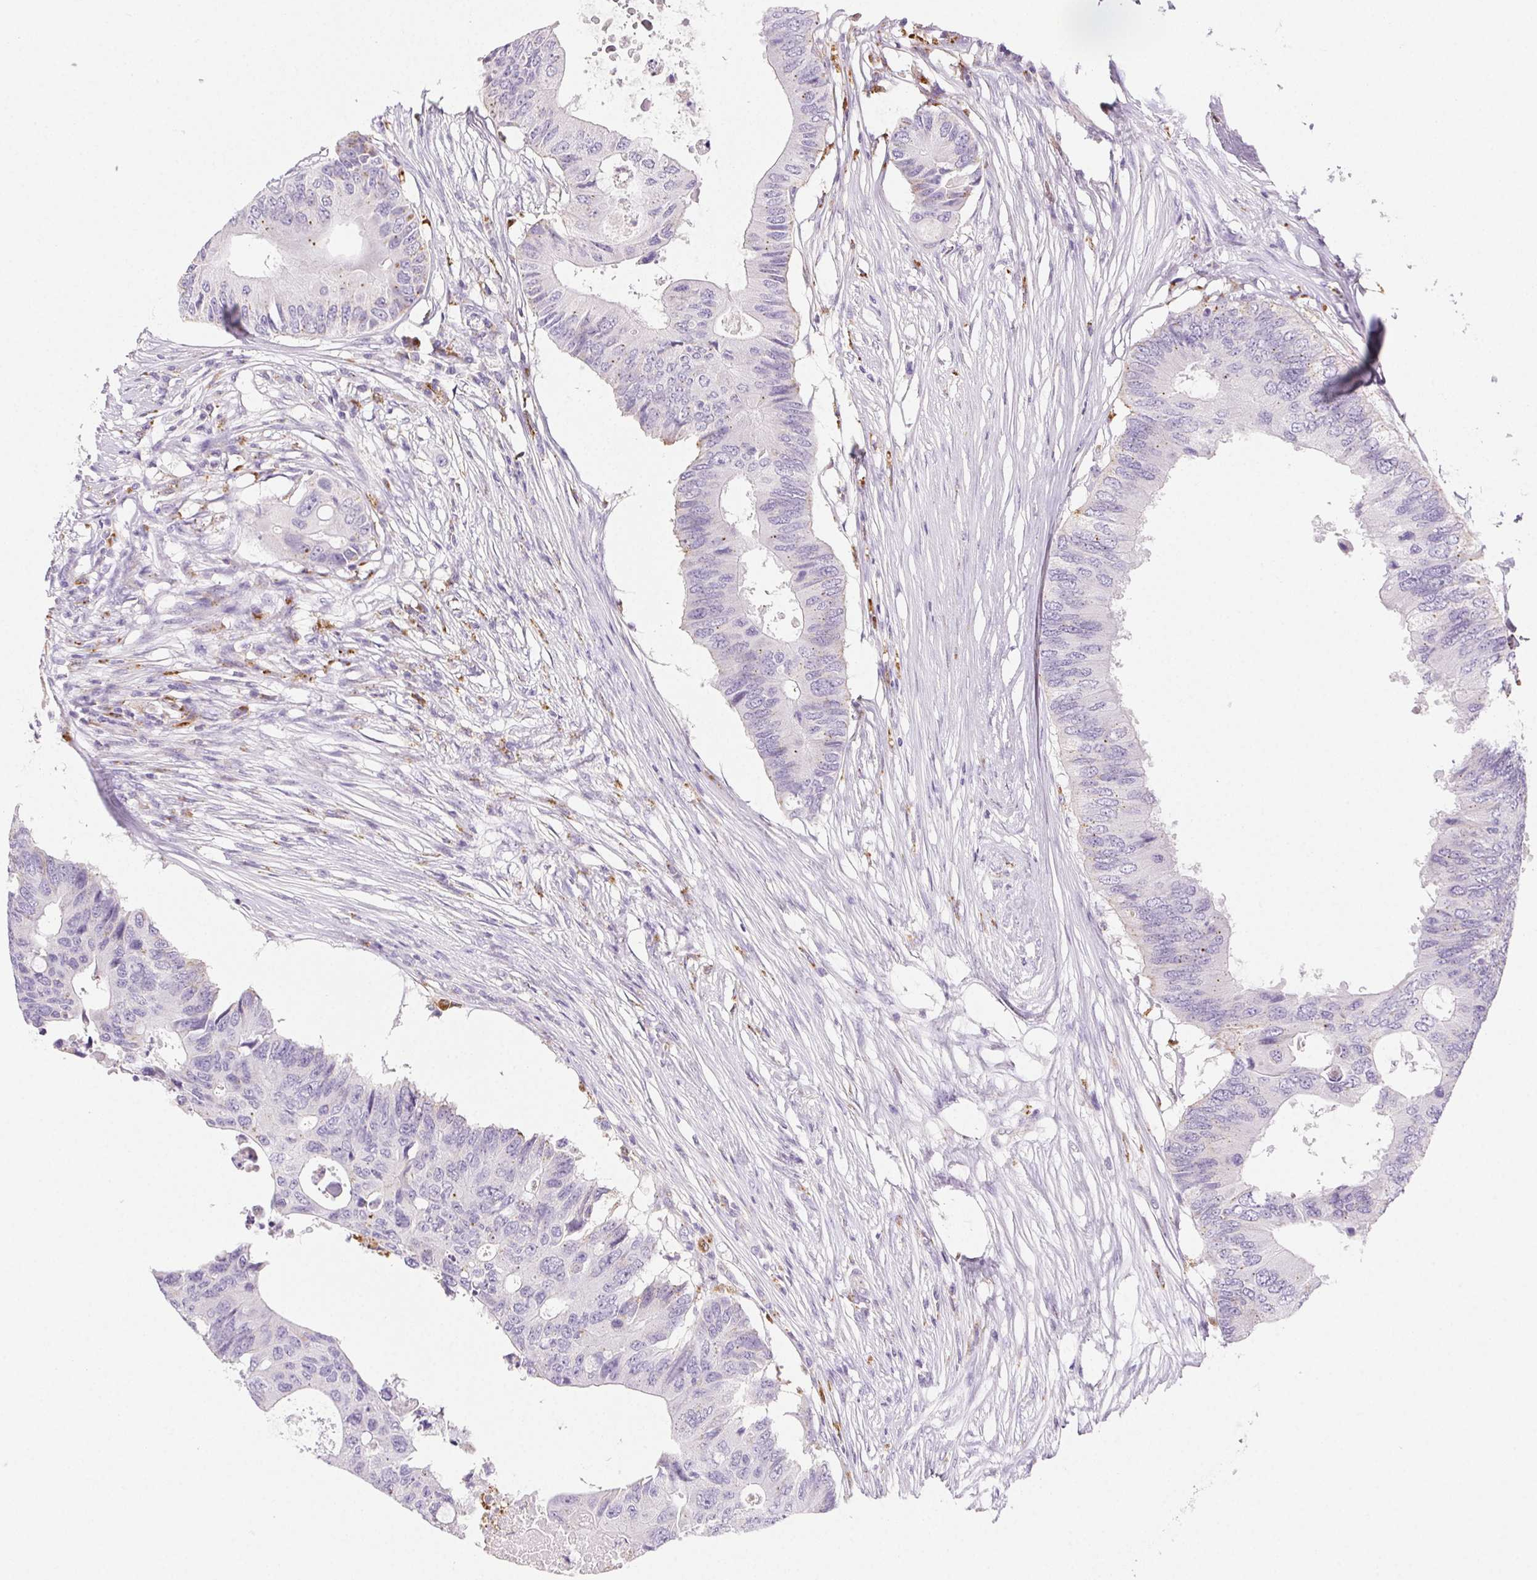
{"staining": {"intensity": "negative", "quantity": "none", "location": "none"}, "tissue": "colorectal cancer", "cell_type": "Tumor cells", "image_type": "cancer", "snomed": [{"axis": "morphology", "description": "Adenocarcinoma, NOS"}, {"axis": "topography", "description": "Colon"}], "caption": "There is no significant staining in tumor cells of colorectal adenocarcinoma.", "gene": "LIPA", "patient": {"sex": "male", "age": 71}}